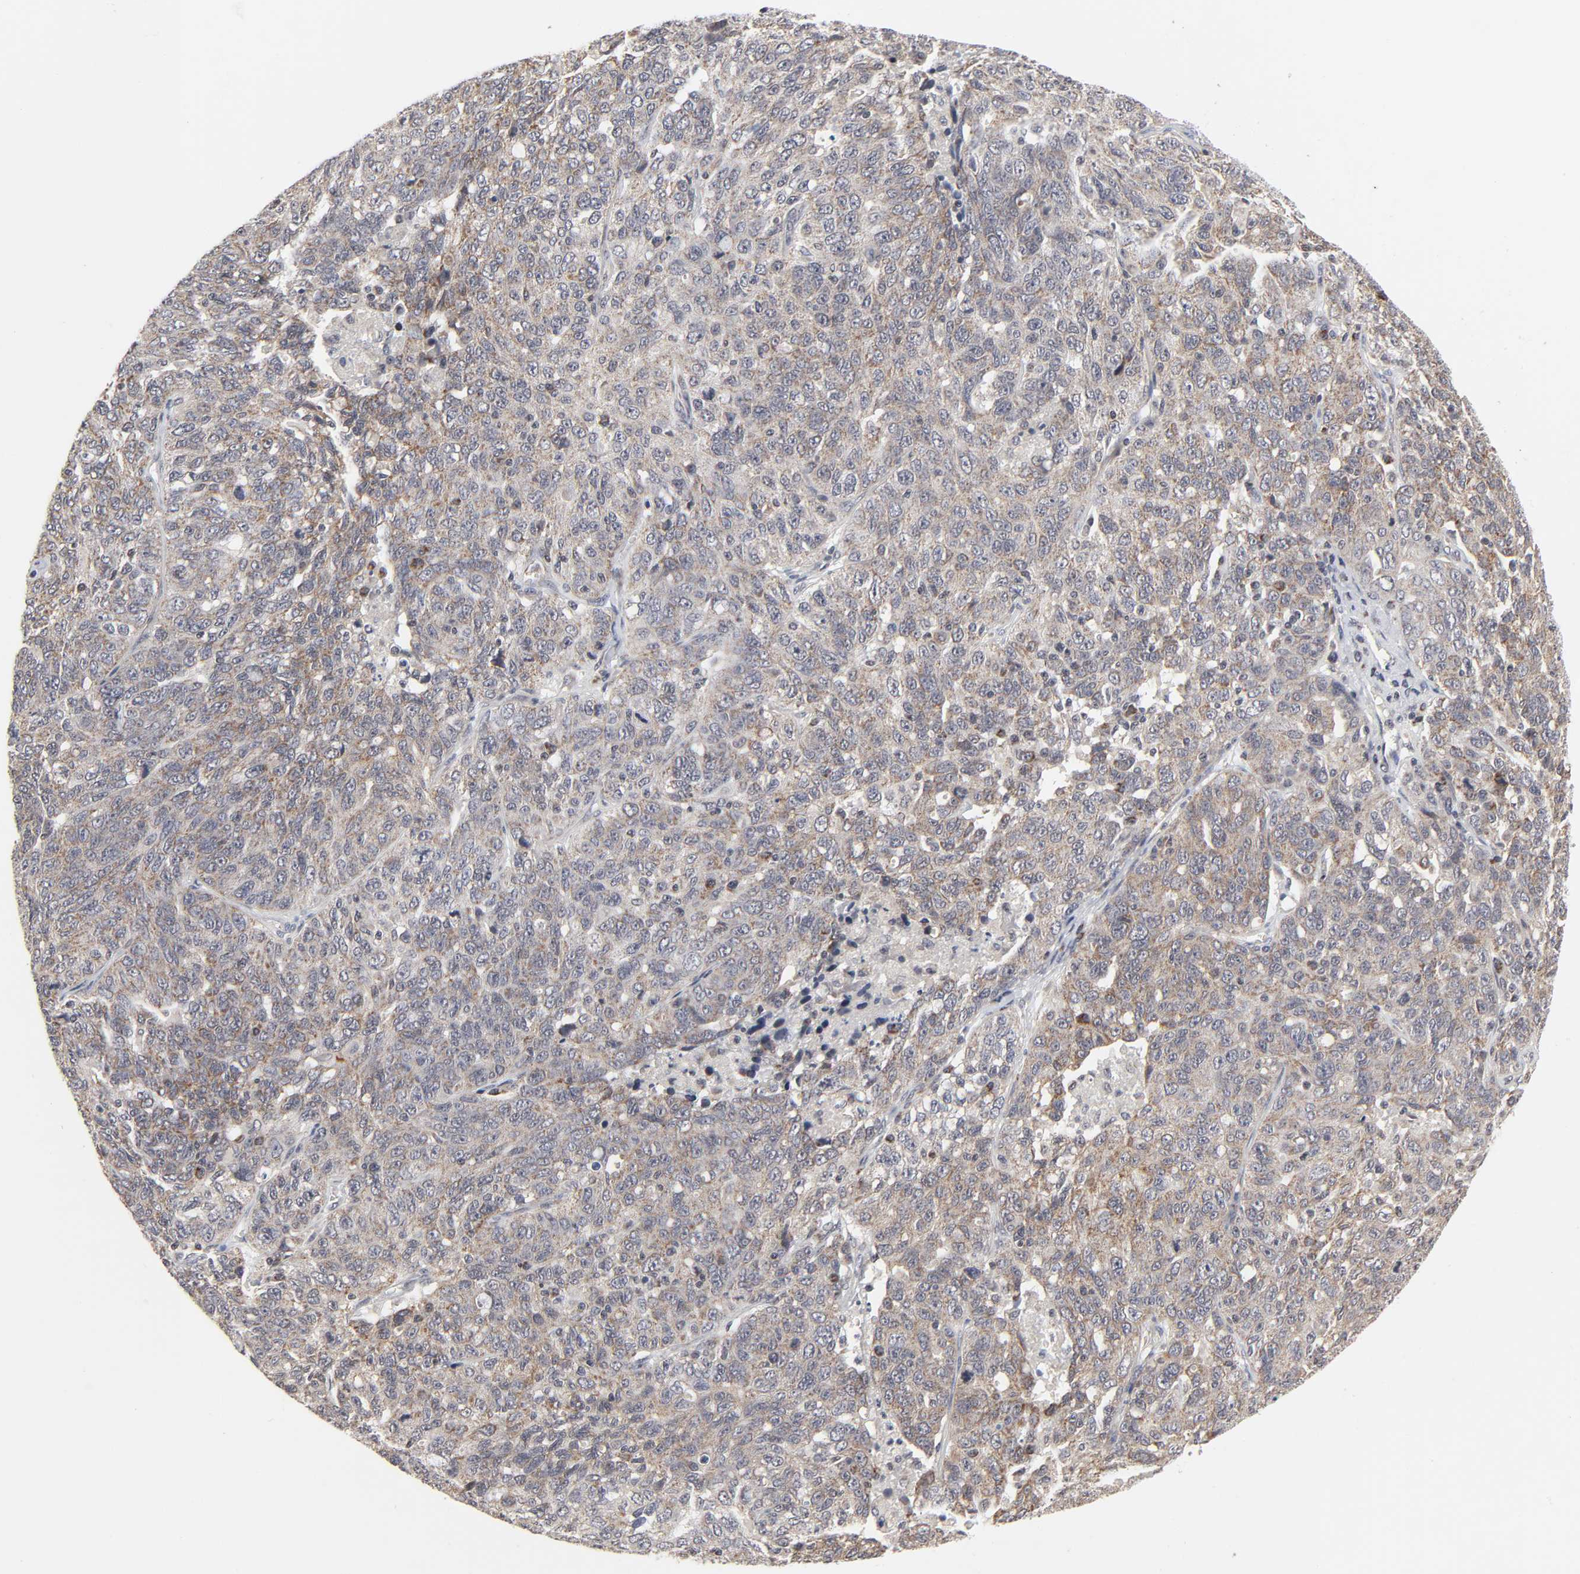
{"staining": {"intensity": "moderate", "quantity": "25%-75%", "location": "cytoplasmic/membranous"}, "tissue": "ovarian cancer", "cell_type": "Tumor cells", "image_type": "cancer", "snomed": [{"axis": "morphology", "description": "Cystadenocarcinoma, serous, NOS"}, {"axis": "topography", "description": "Ovary"}], "caption": "Human ovarian serous cystadenocarcinoma stained with a protein marker demonstrates moderate staining in tumor cells.", "gene": "AUH", "patient": {"sex": "female", "age": 71}}